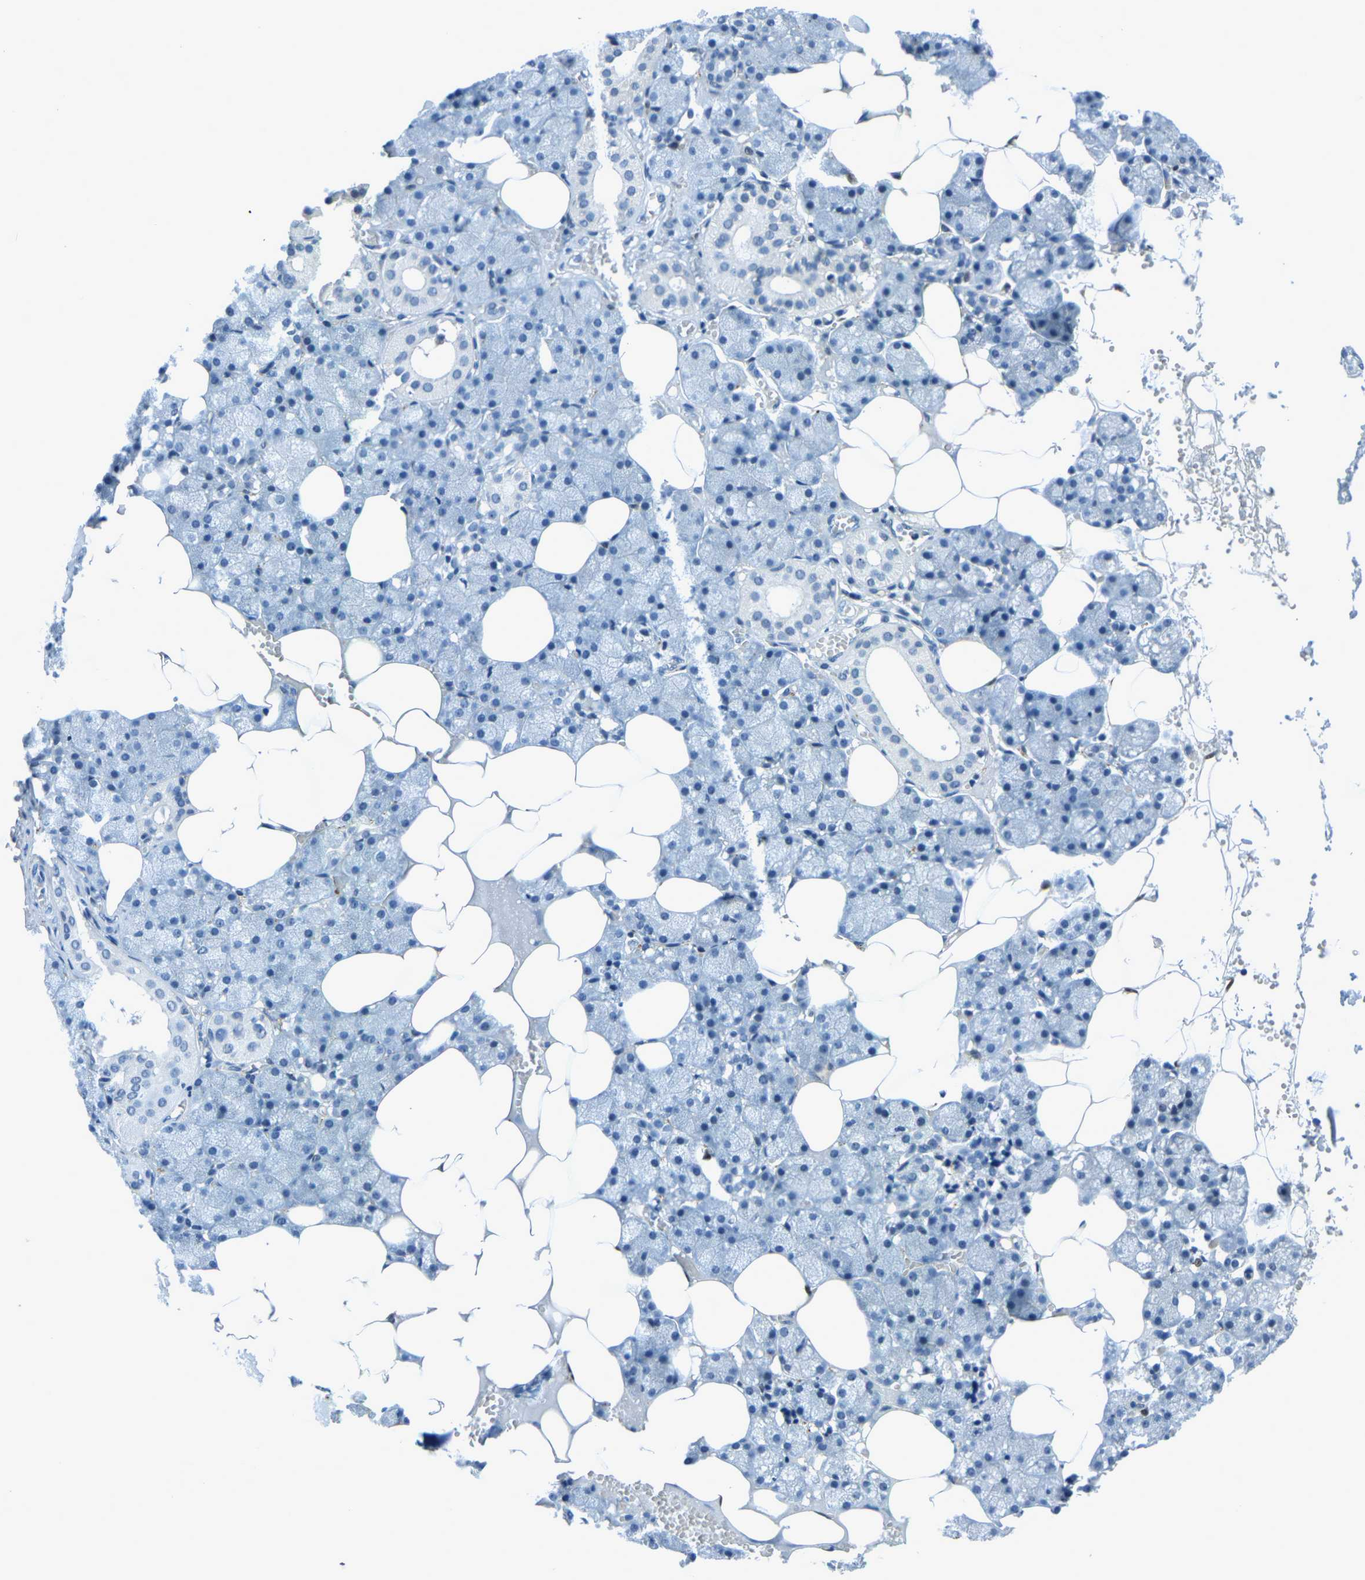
{"staining": {"intensity": "negative", "quantity": "none", "location": "none"}, "tissue": "salivary gland", "cell_type": "Glandular cells", "image_type": "normal", "snomed": [{"axis": "morphology", "description": "Normal tissue, NOS"}, {"axis": "topography", "description": "Salivary gland"}], "caption": "Human salivary gland stained for a protein using IHC displays no staining in glandular cells.", "gene": "RRP1", "patient": {"sex": "male", "age": 62}}